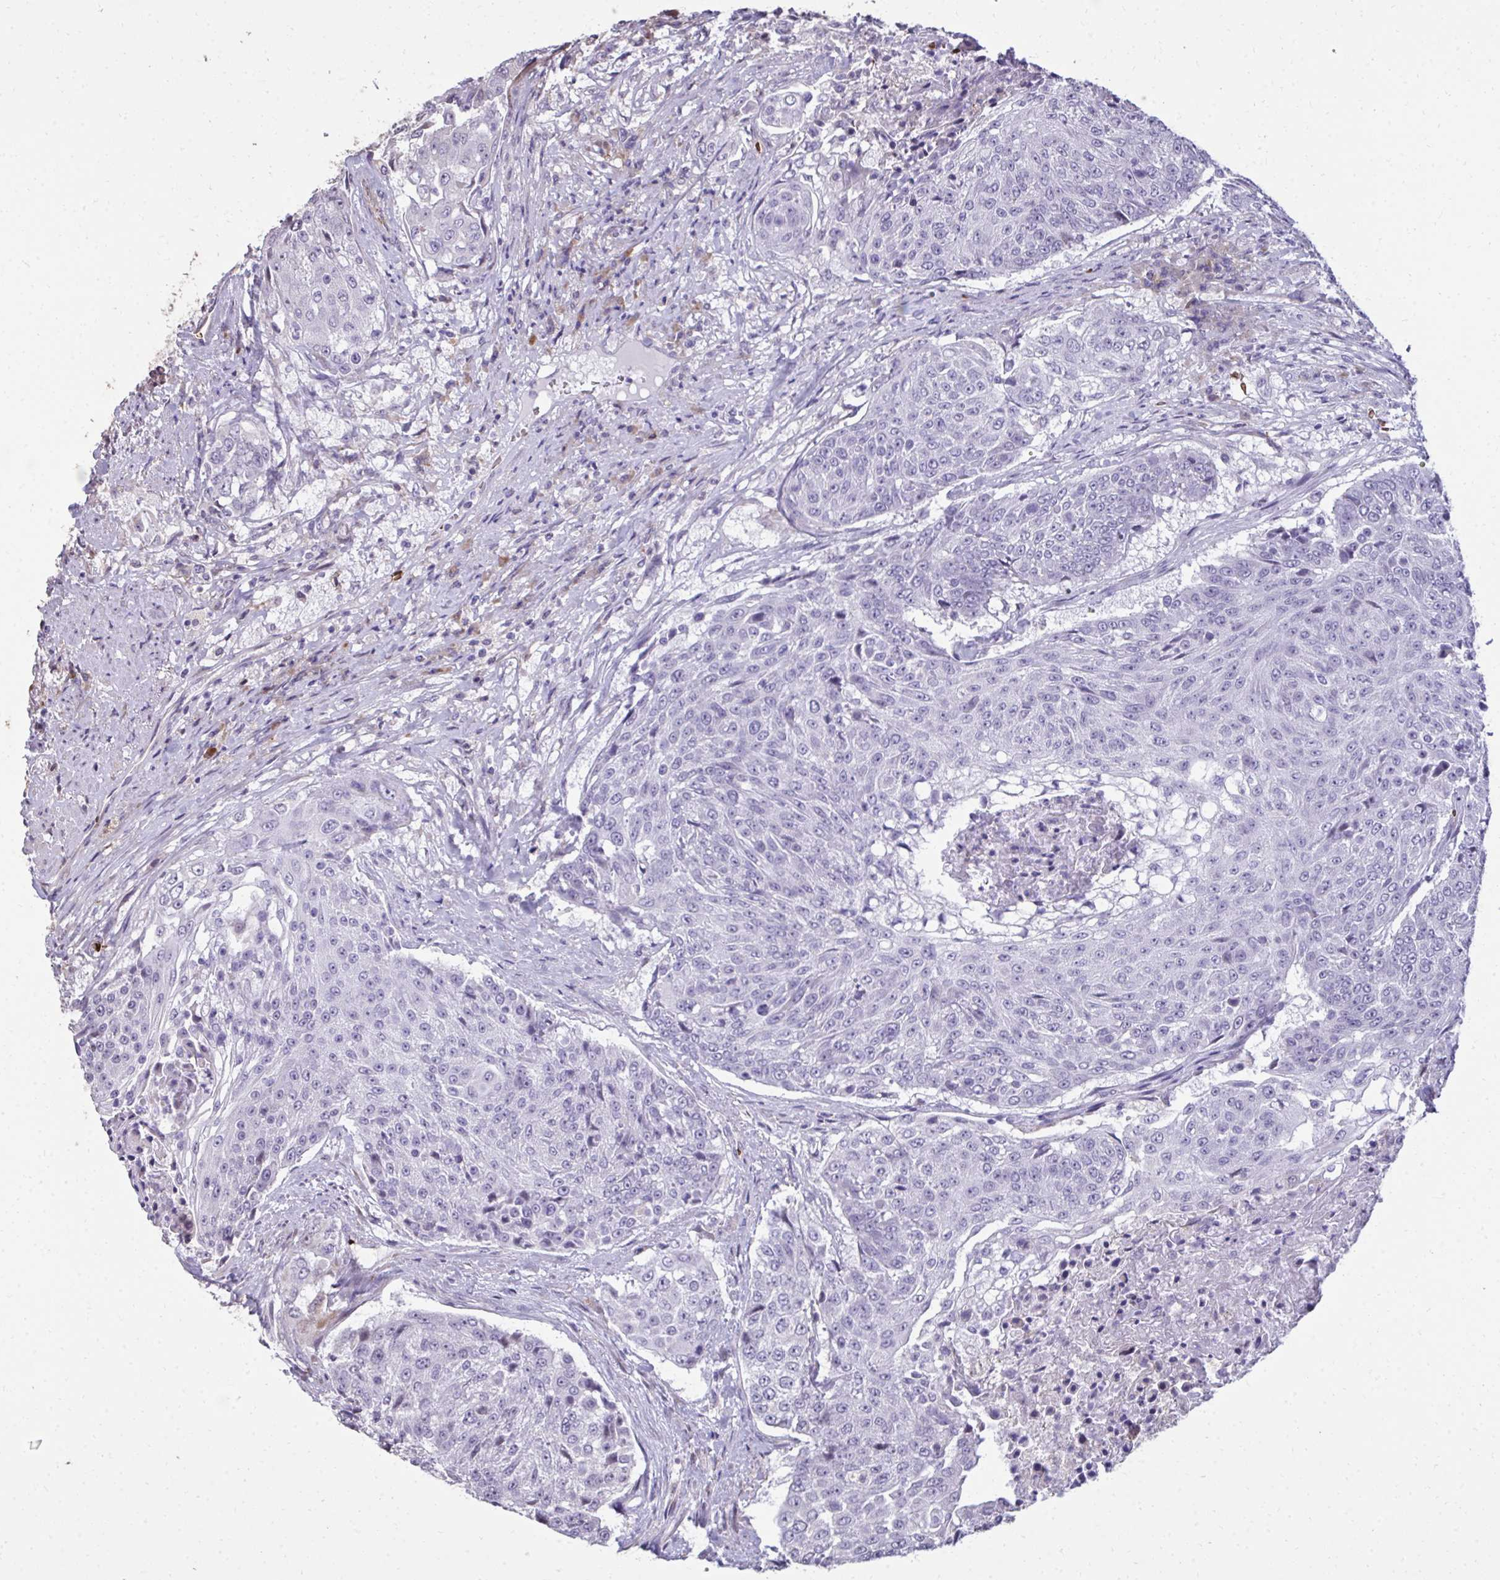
{"staining": {"intensity": "negative", "quantity": "none", "location": "none"}, "tissue": "urothelial cancer", "cell_type": "Tumor cells", "image_type": "cancer", "snomed": [{"axis": "morphology", "description": "Urothelial carcinoma, High grade"}, {"axis": "topography", "description": "Urinary bladder"}], "caption": "There is no significant expression in tumor cells of high-grade urothelial carcinoma. Brightfield microscopy of immunohistochemistry stained with DAB (brown) and hematoxylin (blue), captured at high magnification.", "gene": "FIBCD1", "patient": {"sex": "female", "age": 63}}